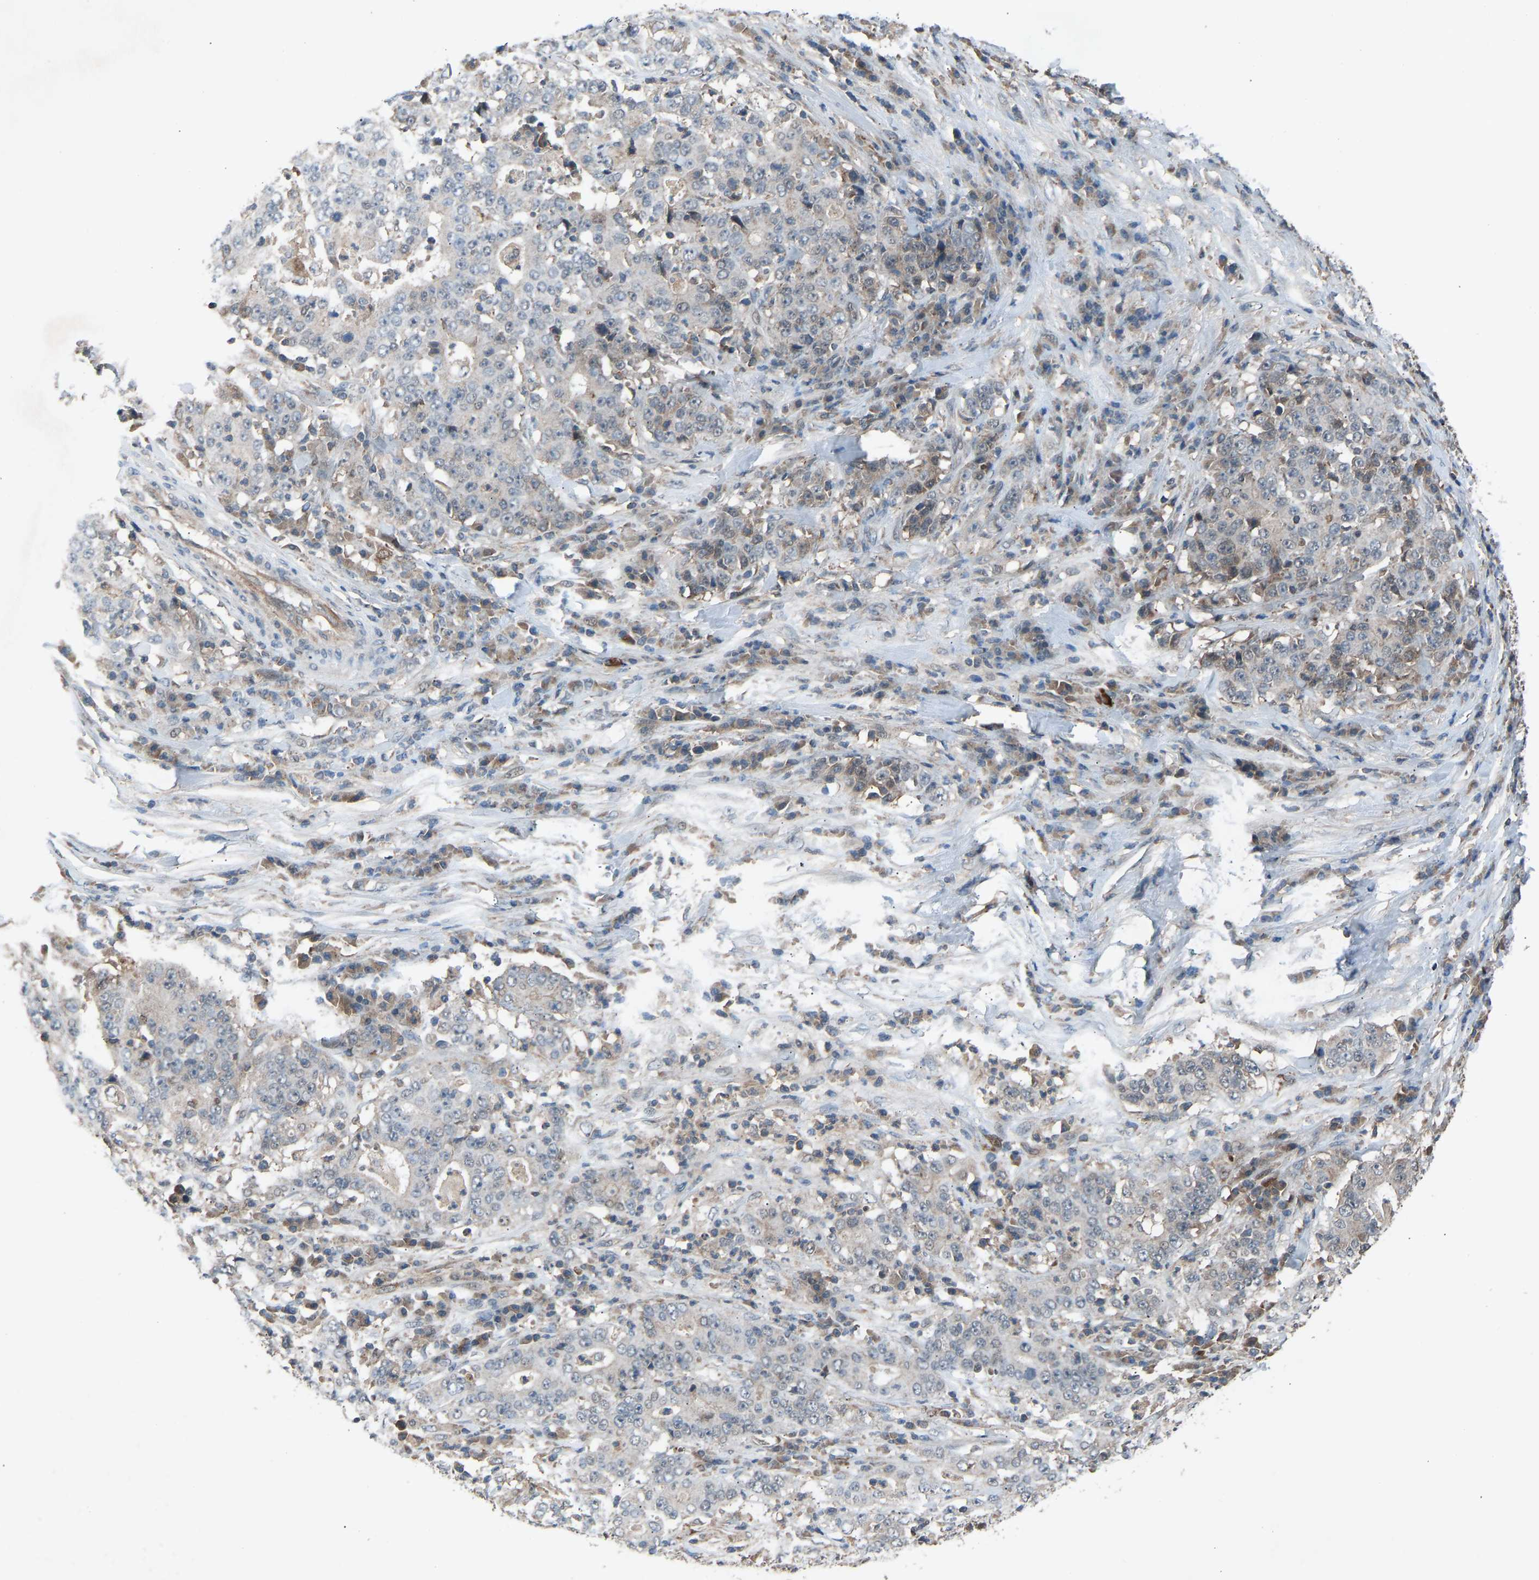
{"staining": {"intensity": "negative", "quantity": "none", "location": "none"}, "tissue": "stomach cancer", "cell_type": "Tumor cells", "image_type": "cancer", "snomed": [{"axis": "morphology", "description": "Normal tissue, NOS"}, {"axis": "morphology", "description": "Adenocarcinoma, NOS"}, {"axis": "topography", "description": "Stomach, upper"}, {"axis": "topography", "description": "Stomach"}], "caption": "The image exhibits no significant staining in tumor cells of stomach adenocarcinoma.", "gene": "SLC43A1", "patient": {"sex": "male", "age": 59}}